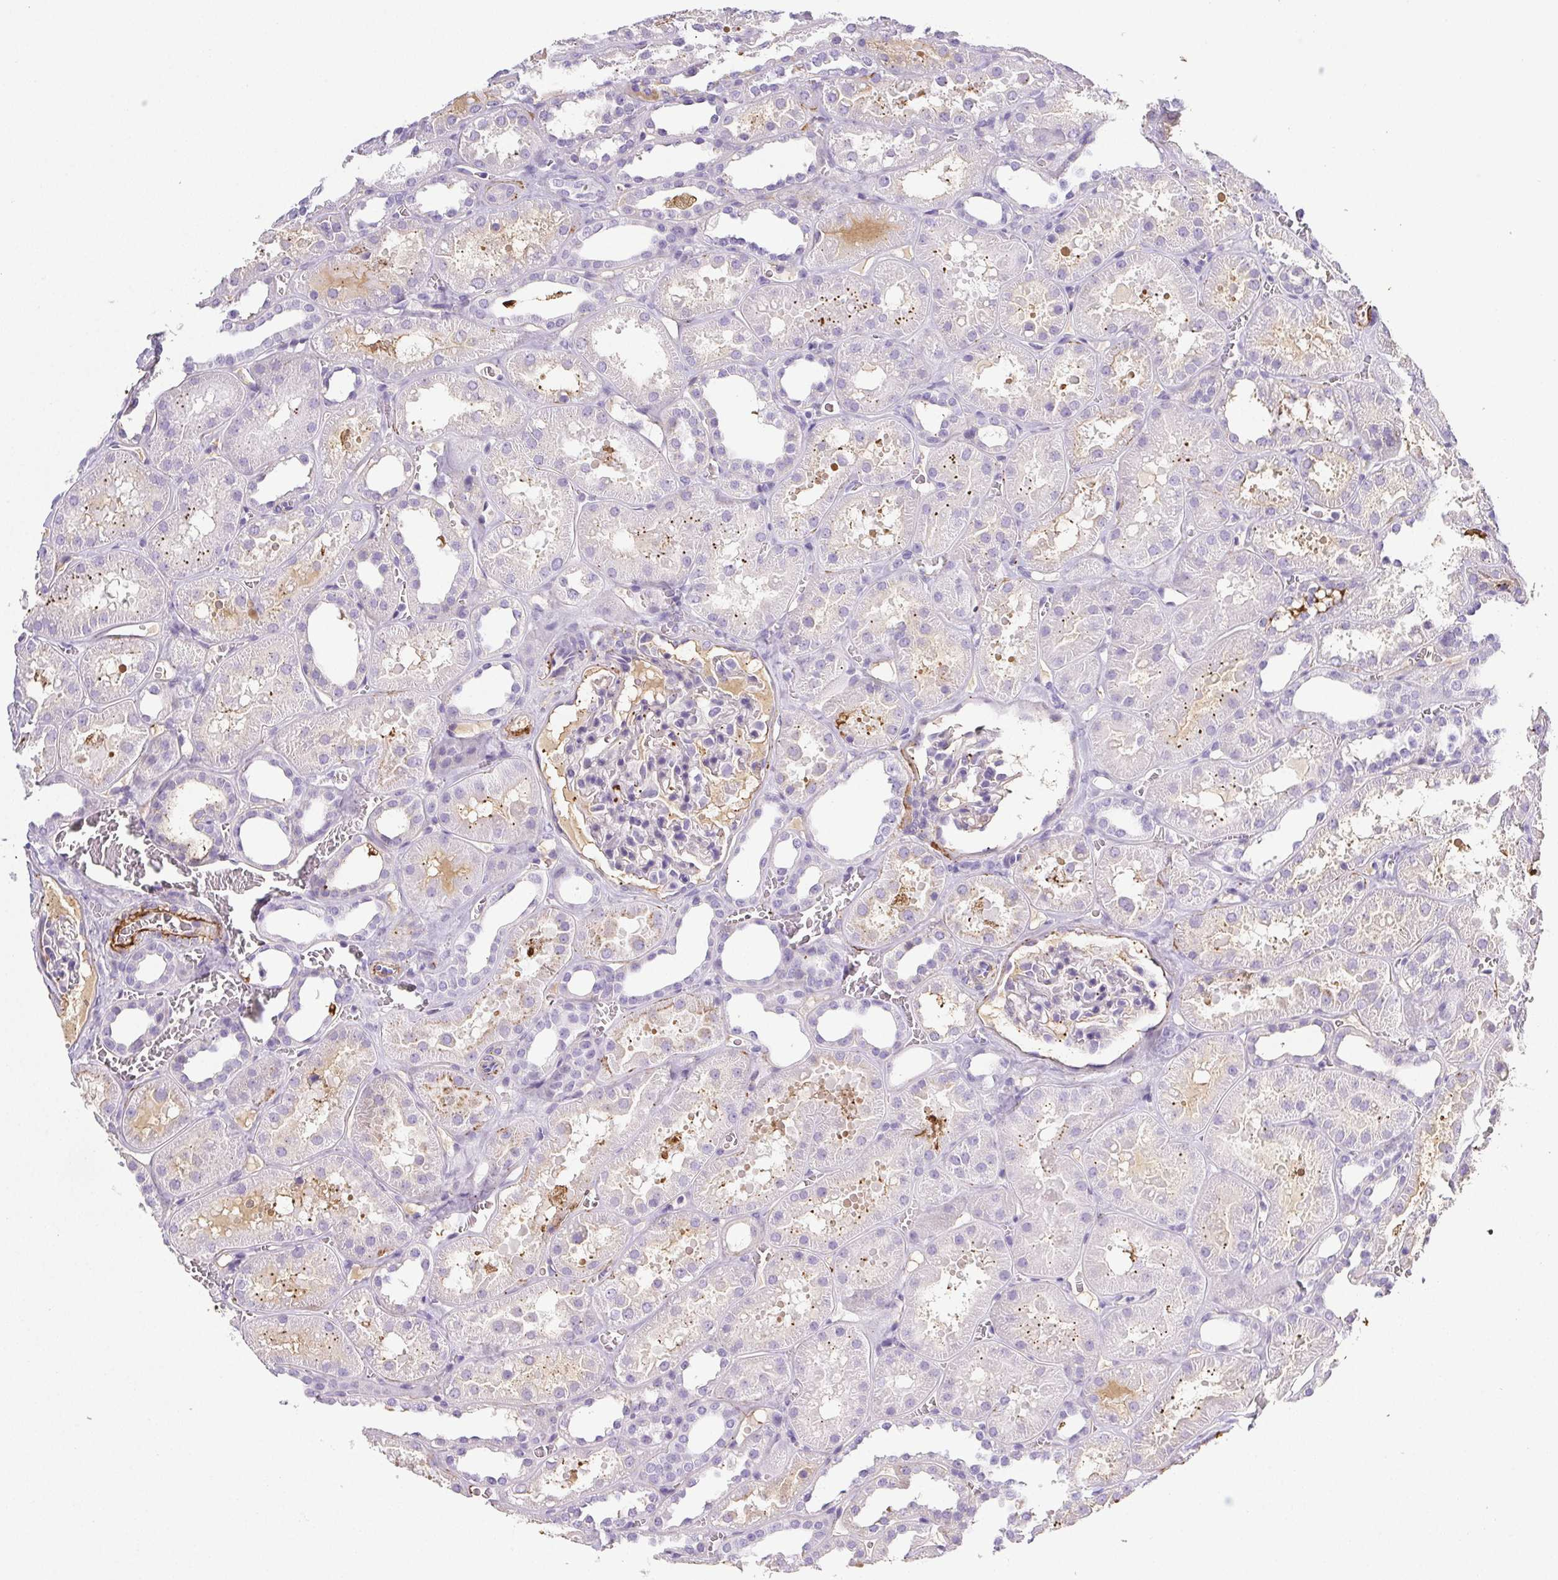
{"staining": {"intensity": "negative", "quantity": "none", "location": "none"}, "tissue": "kidney", "cell_type": "Cells in glomeruli", "image_type": "normal", "snomed": [{"axis": "morphology", "description": "Normal tissue, NOS"}, {"axis": "topography", "description": "Kidney"}], "caption": "Protein analysis of unremarkable kidney demonstrates no significant expression in cells in glomeruli.", "gene": "VTN", "patient": {"sex": "female", "age": 41}}